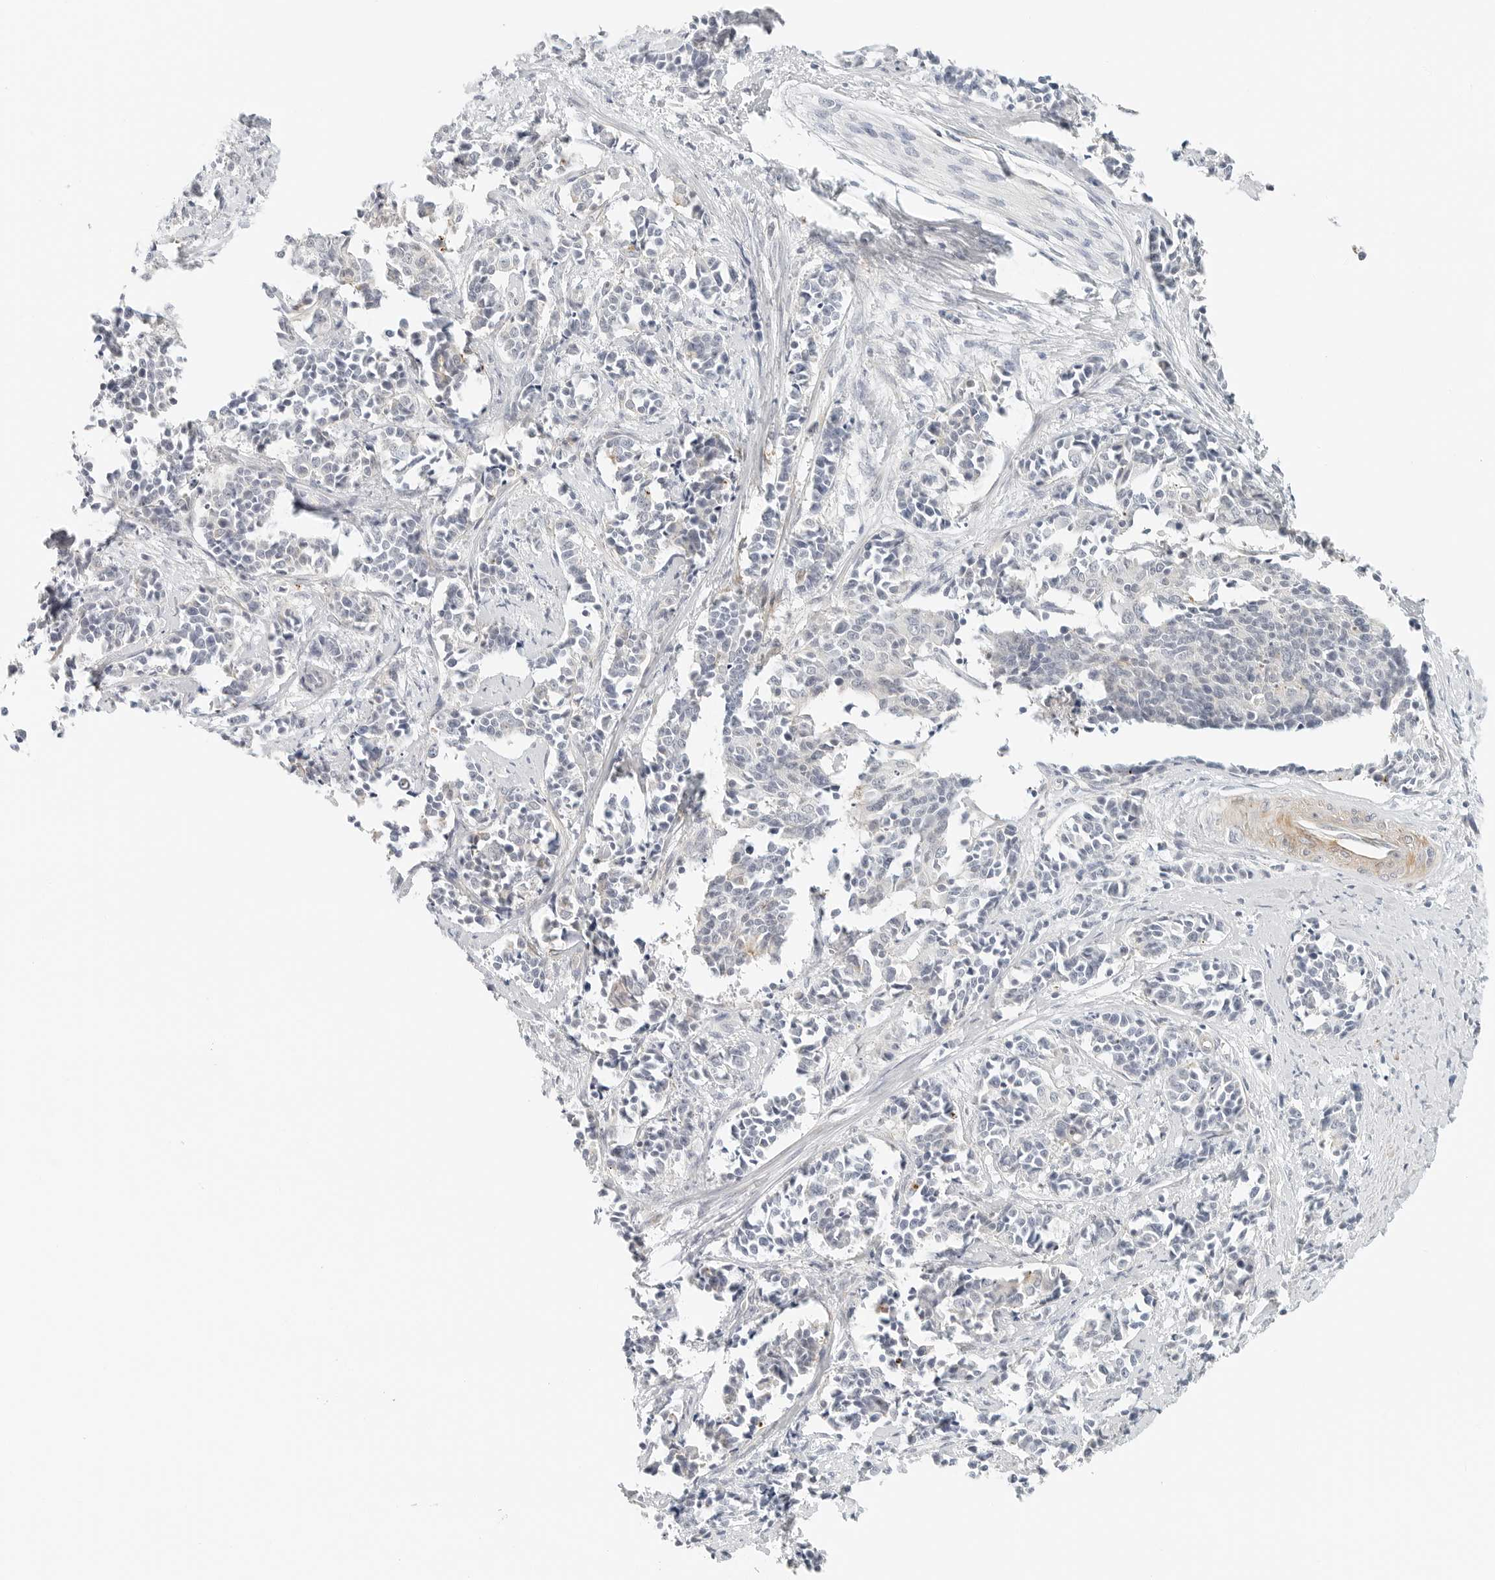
{"staining": {"intensity": "negative", "quantity": "none", "location": "none"}, "tissue": "cervical cancer", "cell_type": "Tumor cells", "image_type": "cancer", "snomed": [{"axis": "morphology", "description": "Normal tissue, NOS"}, {"axis": "morphology", "description": "Squamous cell carcinoma, NOS"}, {"axis": "topography", "description": "Cervix"}], "caption": "Tumor cells are negative for brown protein staining in squamous cell carcinoma (cervical).", "gene": "IQCC", "patient": {"sex": "female", "age": 35}}